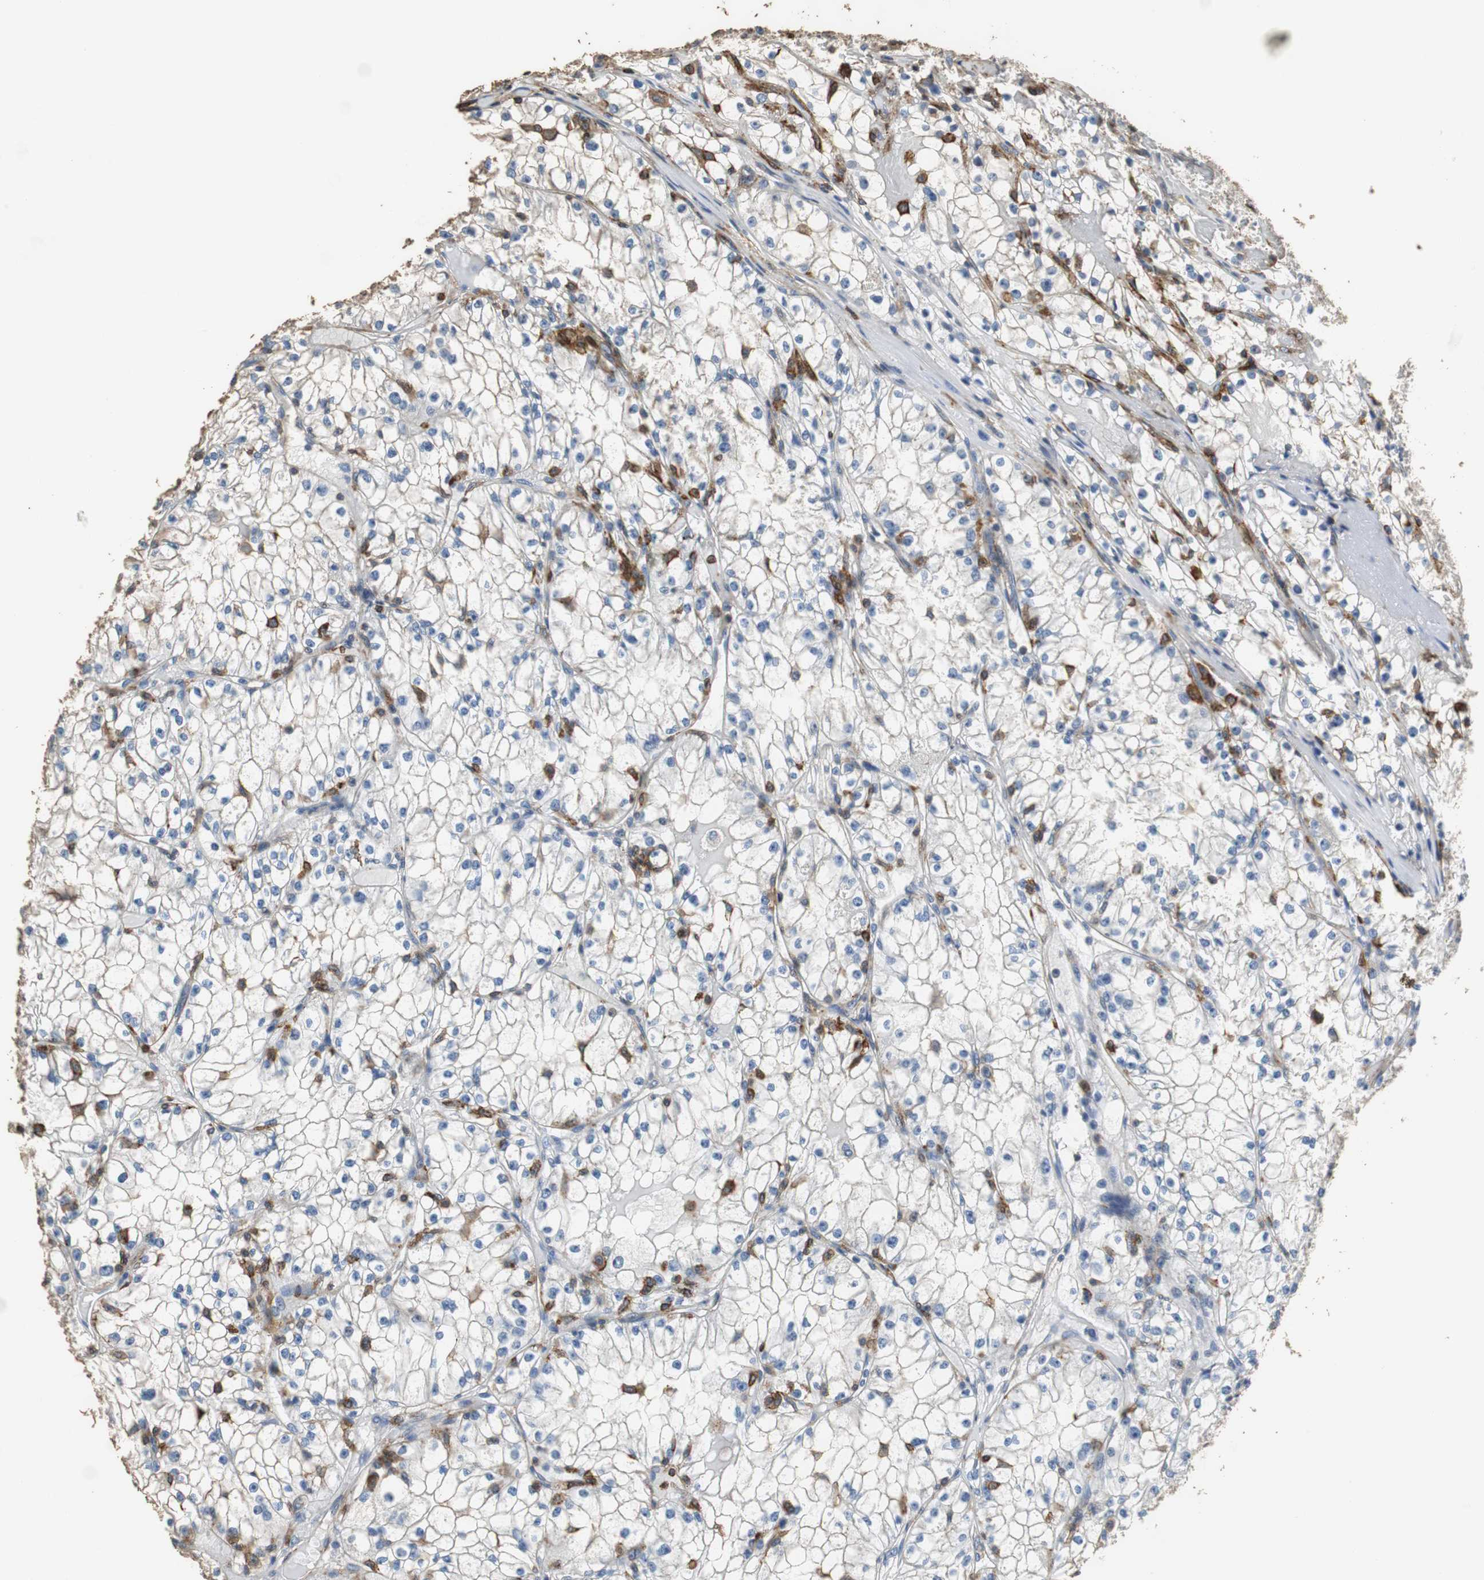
{"staining": {"intensity": "moderate", "quantity": "<25%", "location": "cytoplasmic/membranous"}, "tissue": "renal cancer", "cell_type": "Tumor cells", "image_type": "cancer", "snomed": [{"axis": "morphology", "description": "Adenocarcinoma, NOS"}, {"axis": "topography", "description": "Kidney"}], "caption": "Protein positivity by IHC demonstrates moderate cytoplasmic/membranous positivity in approximately <25% of tumor cells in renal cancer.", "gene": "PRKRA", "patient": {"sex": "male", "age": 56}}